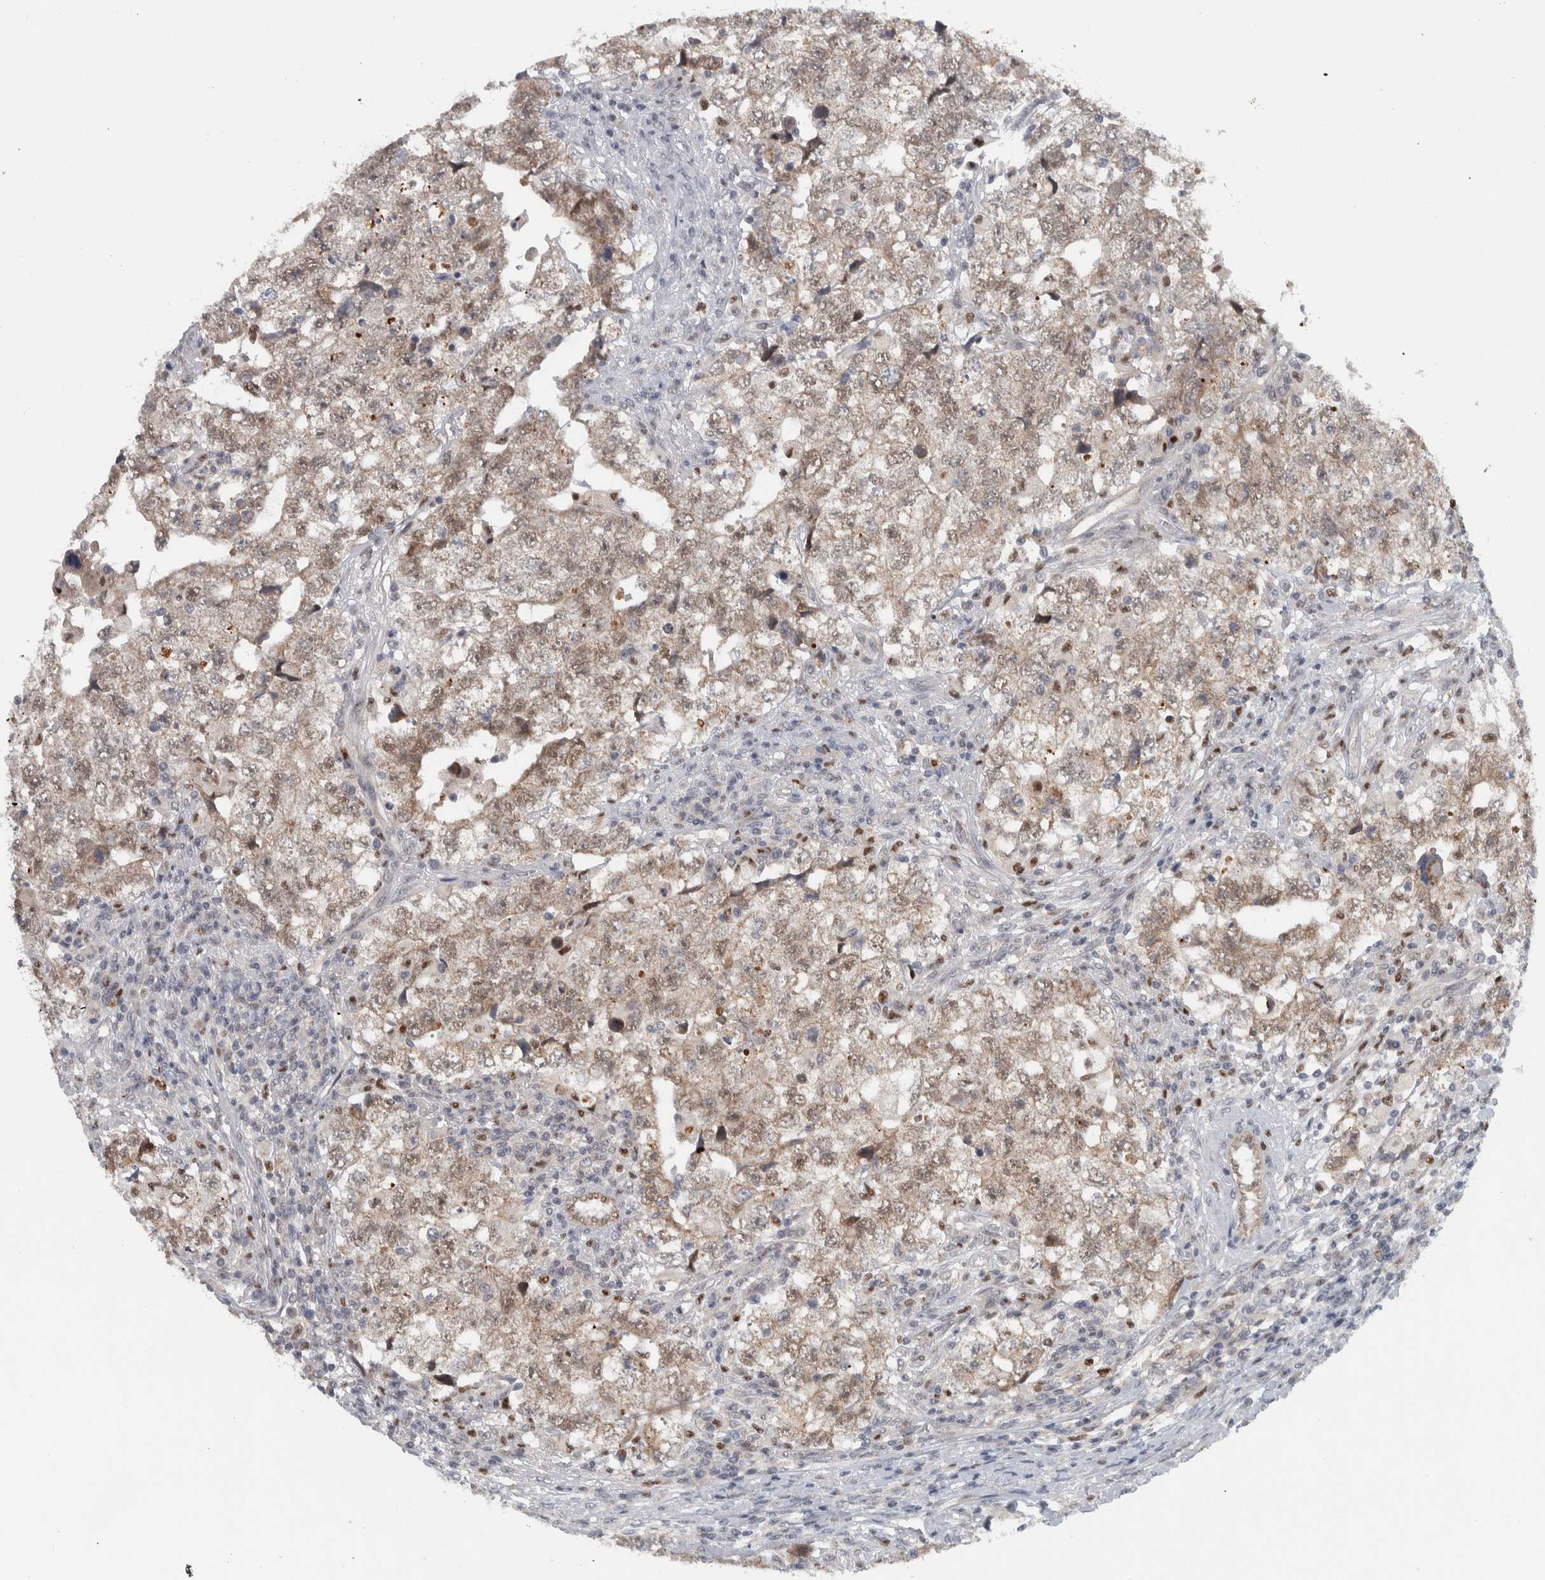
{"staining": {"intensity": "weak", "quantity": ">75%", "location": "cytoplasmic/membranous,nuclear"}, "tissue": "testis cancer", "cell_type": "Tumor cells", "image_type": "cancer", "snomed": [{"axis": "morphology", "description": "Carcinoma, Embryonal, NOS"}, {"axis": "topography", "description": "Testis"}], "caption": "Brown immunohistochemical staining in testis cancer displays weak cytoplasmic/membranous and nuclear positivity in about >75% of tumor cells.", "gene": "ADPRM", "patient": {"sex": "male", "age": 36}}